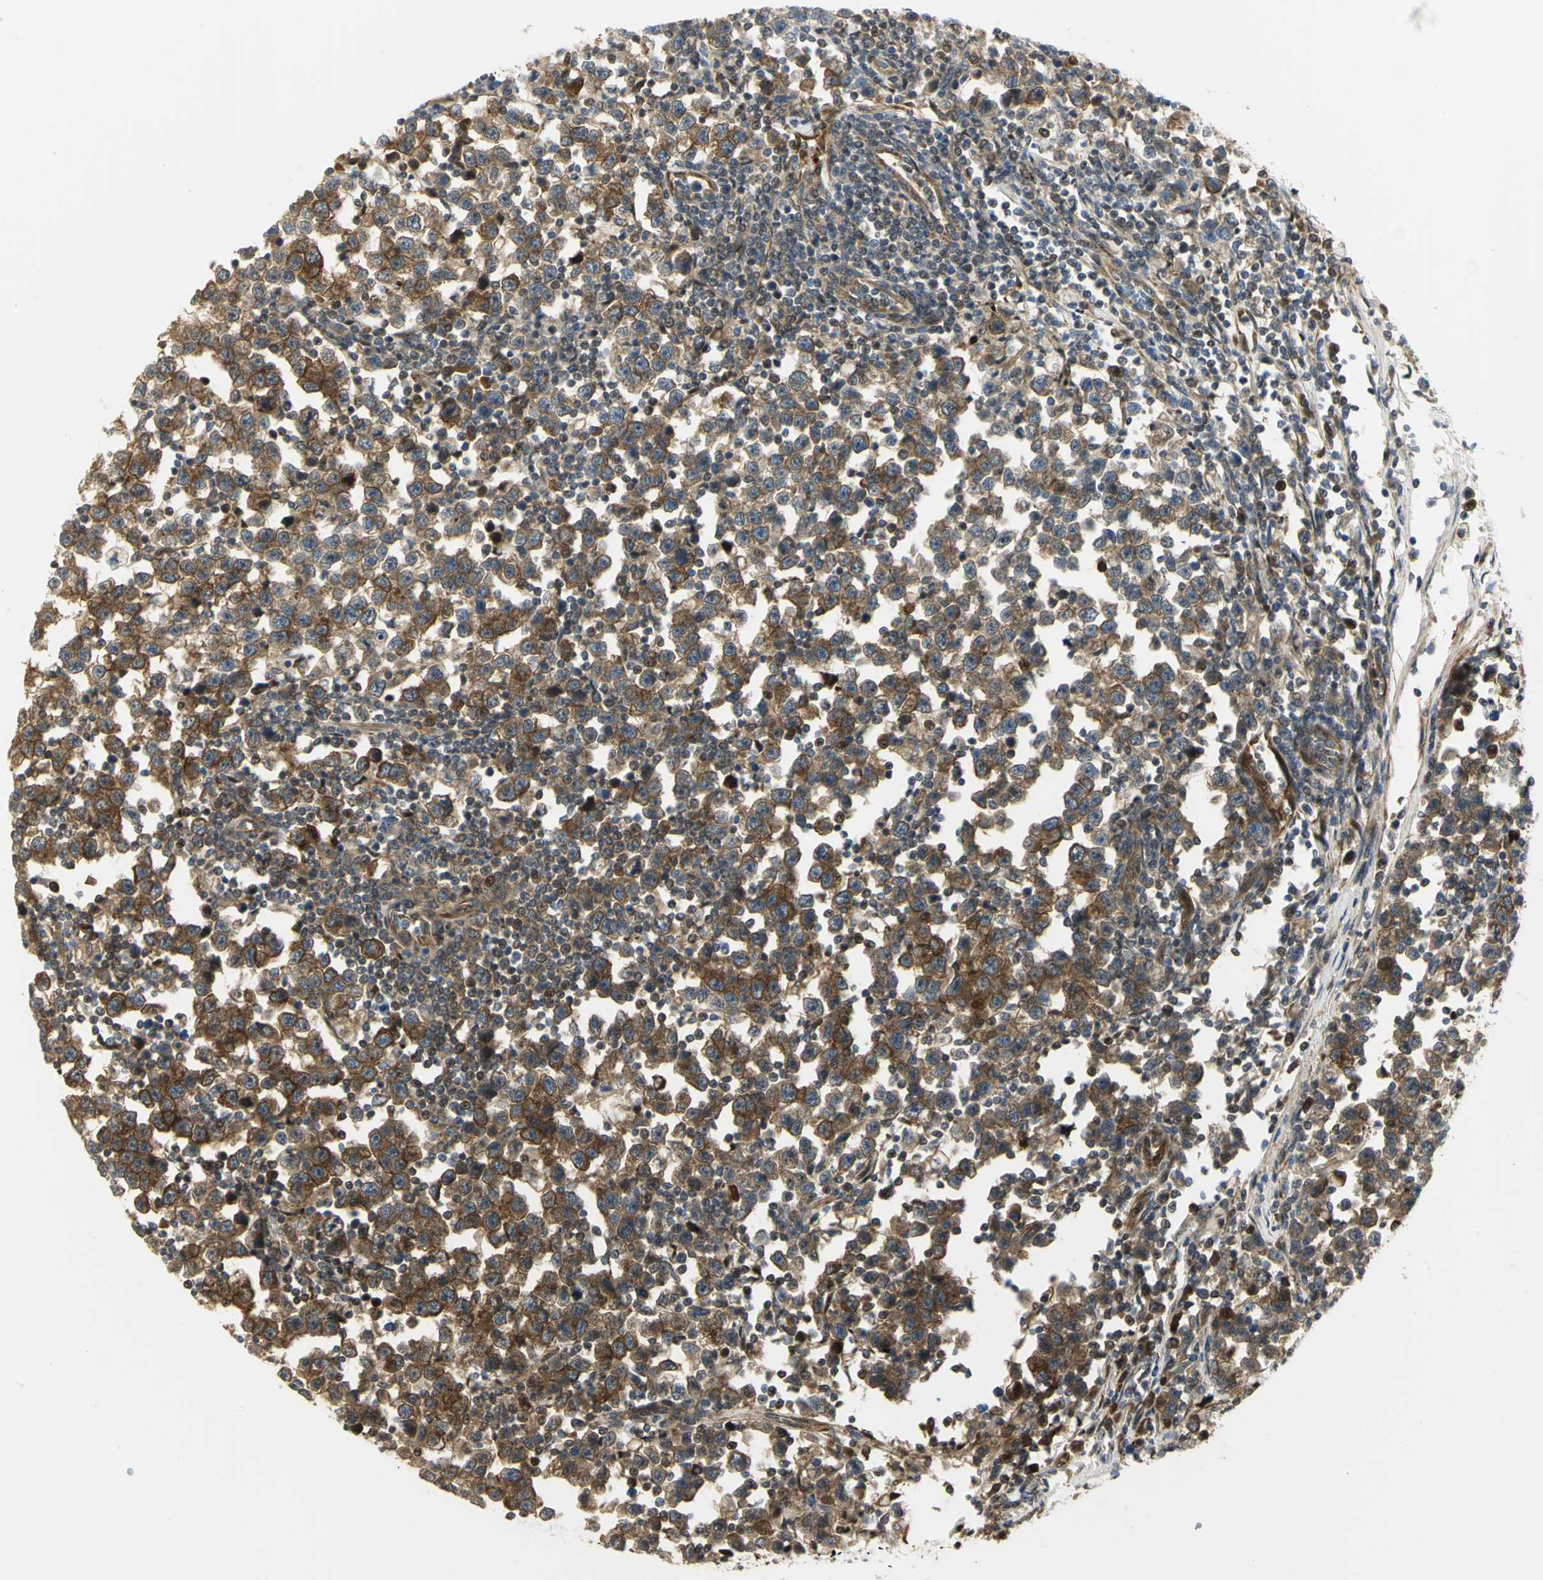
{"staining": {"intensity": "moderate", "quantity": ">75%", "location": "cytoplasmic/membranous"}, "tissue": "testis cancer", "cell_type": "Tumor cells", "image_type": "cancer", "snomed": [{"axis": "morphology", "description": "Seminoma, NOS"}, {"axis": "topography", "description": "Testis"}], "caption": "The micrograph displays staining of testis cancer, revealing moderate cytoplasmic/membranous protein positivity (brown color) within tumor cells.", "gene": "EEA1", "patient": {"sex": "male", "age": 43}}